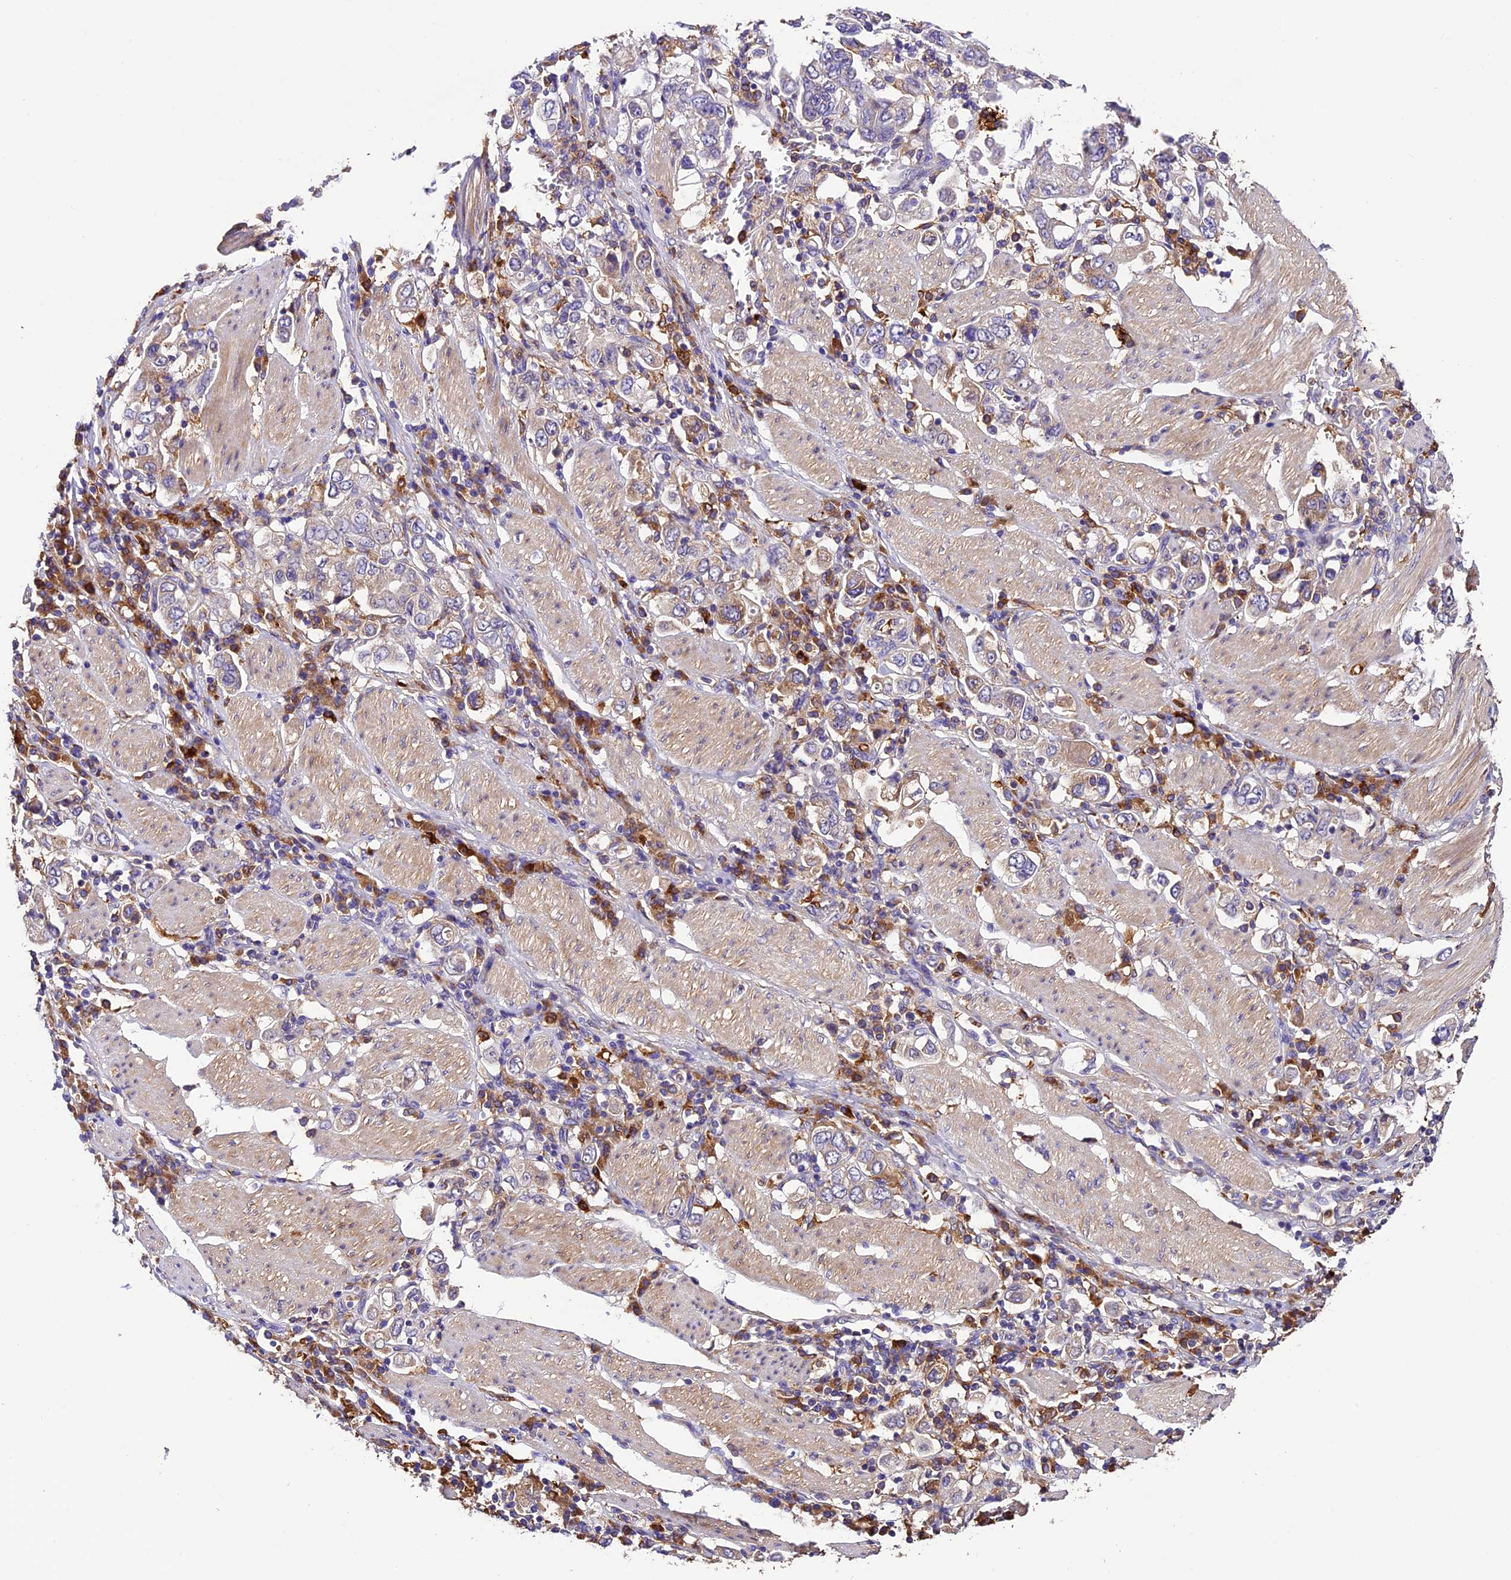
{"staining": {"intensity": "weak", "quantity": "<25%", "location": "cytoplasmic/membranous"}, "tissue": "stomach cancer", "cell_type": "Tumor cells", "image_type": "cancer", "snomed": [{"axis": "morphology", "description": "Adenocarcinoma, NOS"}, {"axis": "topography", "description": "Stomach, upper"}], "caption": "This is an immunohistochemistry (IHC) histopathology image of human stomach cancer. There is no expression in tumor cells.", "gene": "CILP2", "patient": {"sex": "male", "age": 62}}